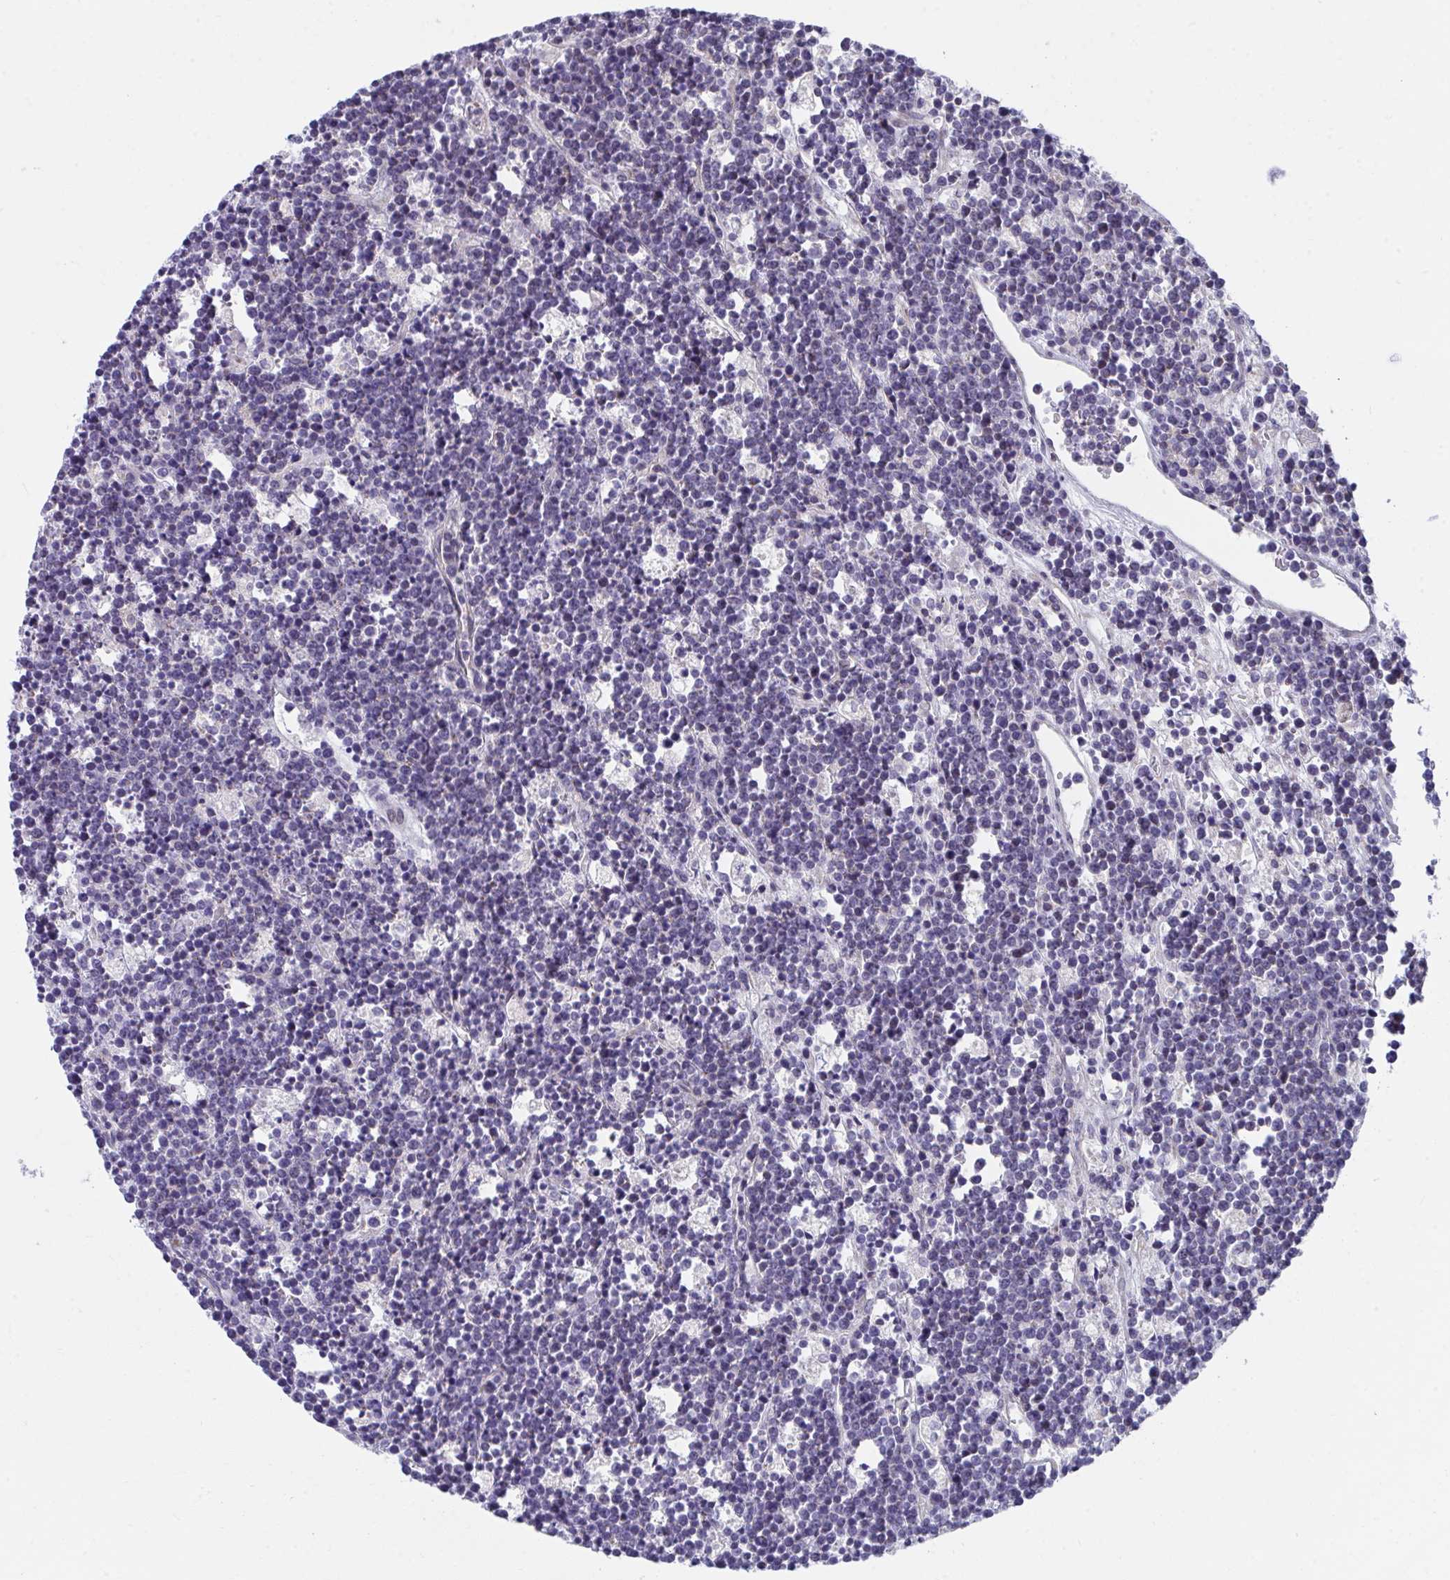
{"staining": {"intensity": "negative", "quantity": "none", "location": "none"}, "tissue": "lymphoma", "cell_type": "Tumor cells", "image_type": "cancer", "snomed": [{"axis": "morphology", "description": "Malignant lymphoma, non-Hodgkin's type, High grade"}, {"axis": "topography", "description": "Ovary"}], "caption": "Immunohistochemistry (IHC) histopathology image of lymphoma stained for a protein (brown), which exhibits no expression in tumor cells.", "gene": "SLAMF7", "patient": {"sex": "female", "age": 56}}